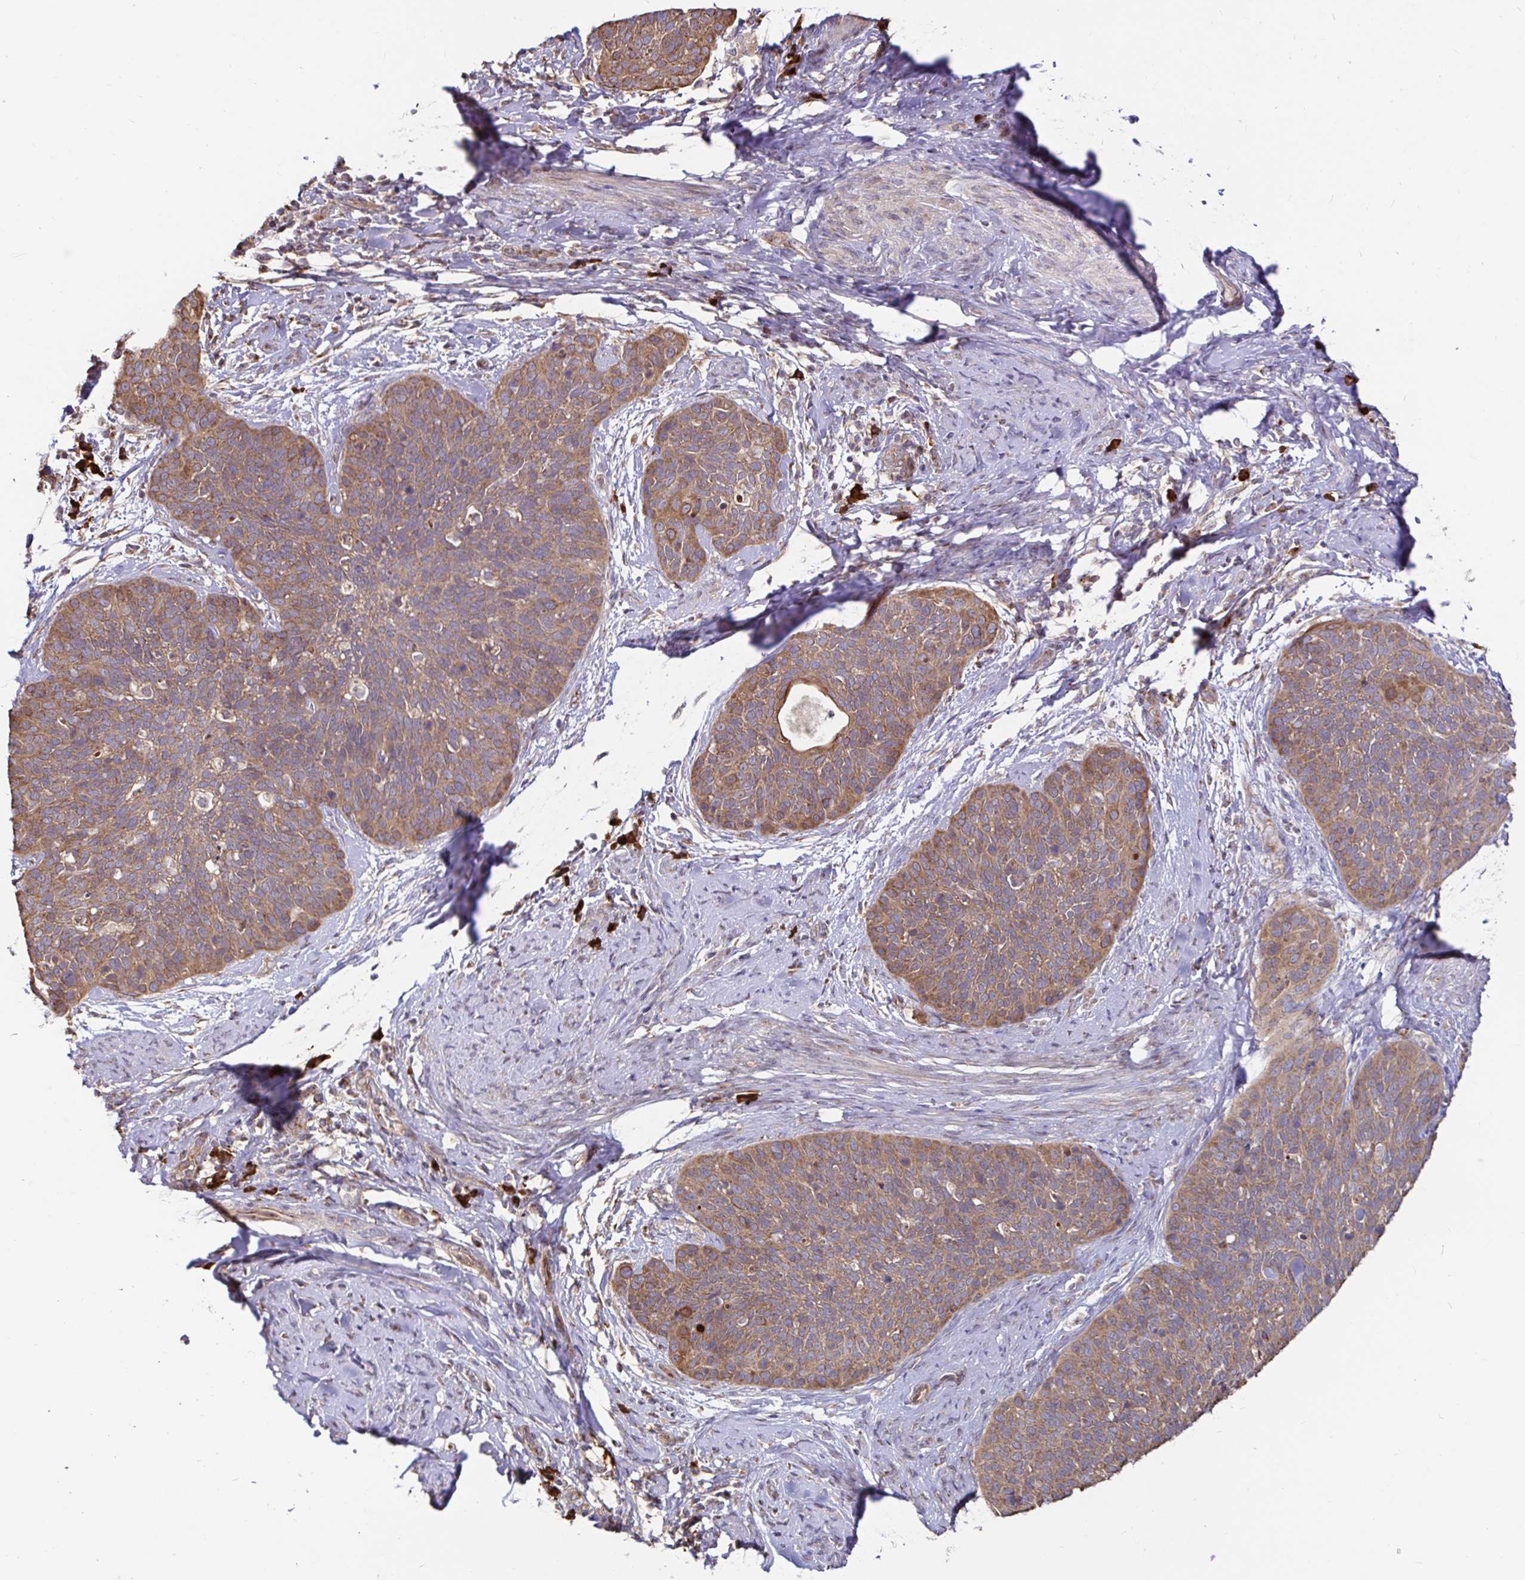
{"staining": {"intensity": "weak", "quantity": ">75%", "location": "cytoplasmic/membranous"}, "tissue": "cervical cancer", "cell_type": "Tumor cells", "image_type": "cancer", "snomed": [{"axis": "morphology", "description": "Squamous cell carcinoma, NOS"}, {"axis": "topography", "description": "Cervix"}], "caption": "This photomicrograph displays squamous cell carcinoma (cervical) stained with immunohistochemistry to label a protein in brown. The cytoplasmic/membranous of tumor cells show weak positivity for the protein. Nuclei are counter-stained blue.", "gene": "ELP1", "patient": {"sex": "female", "age": 69}}